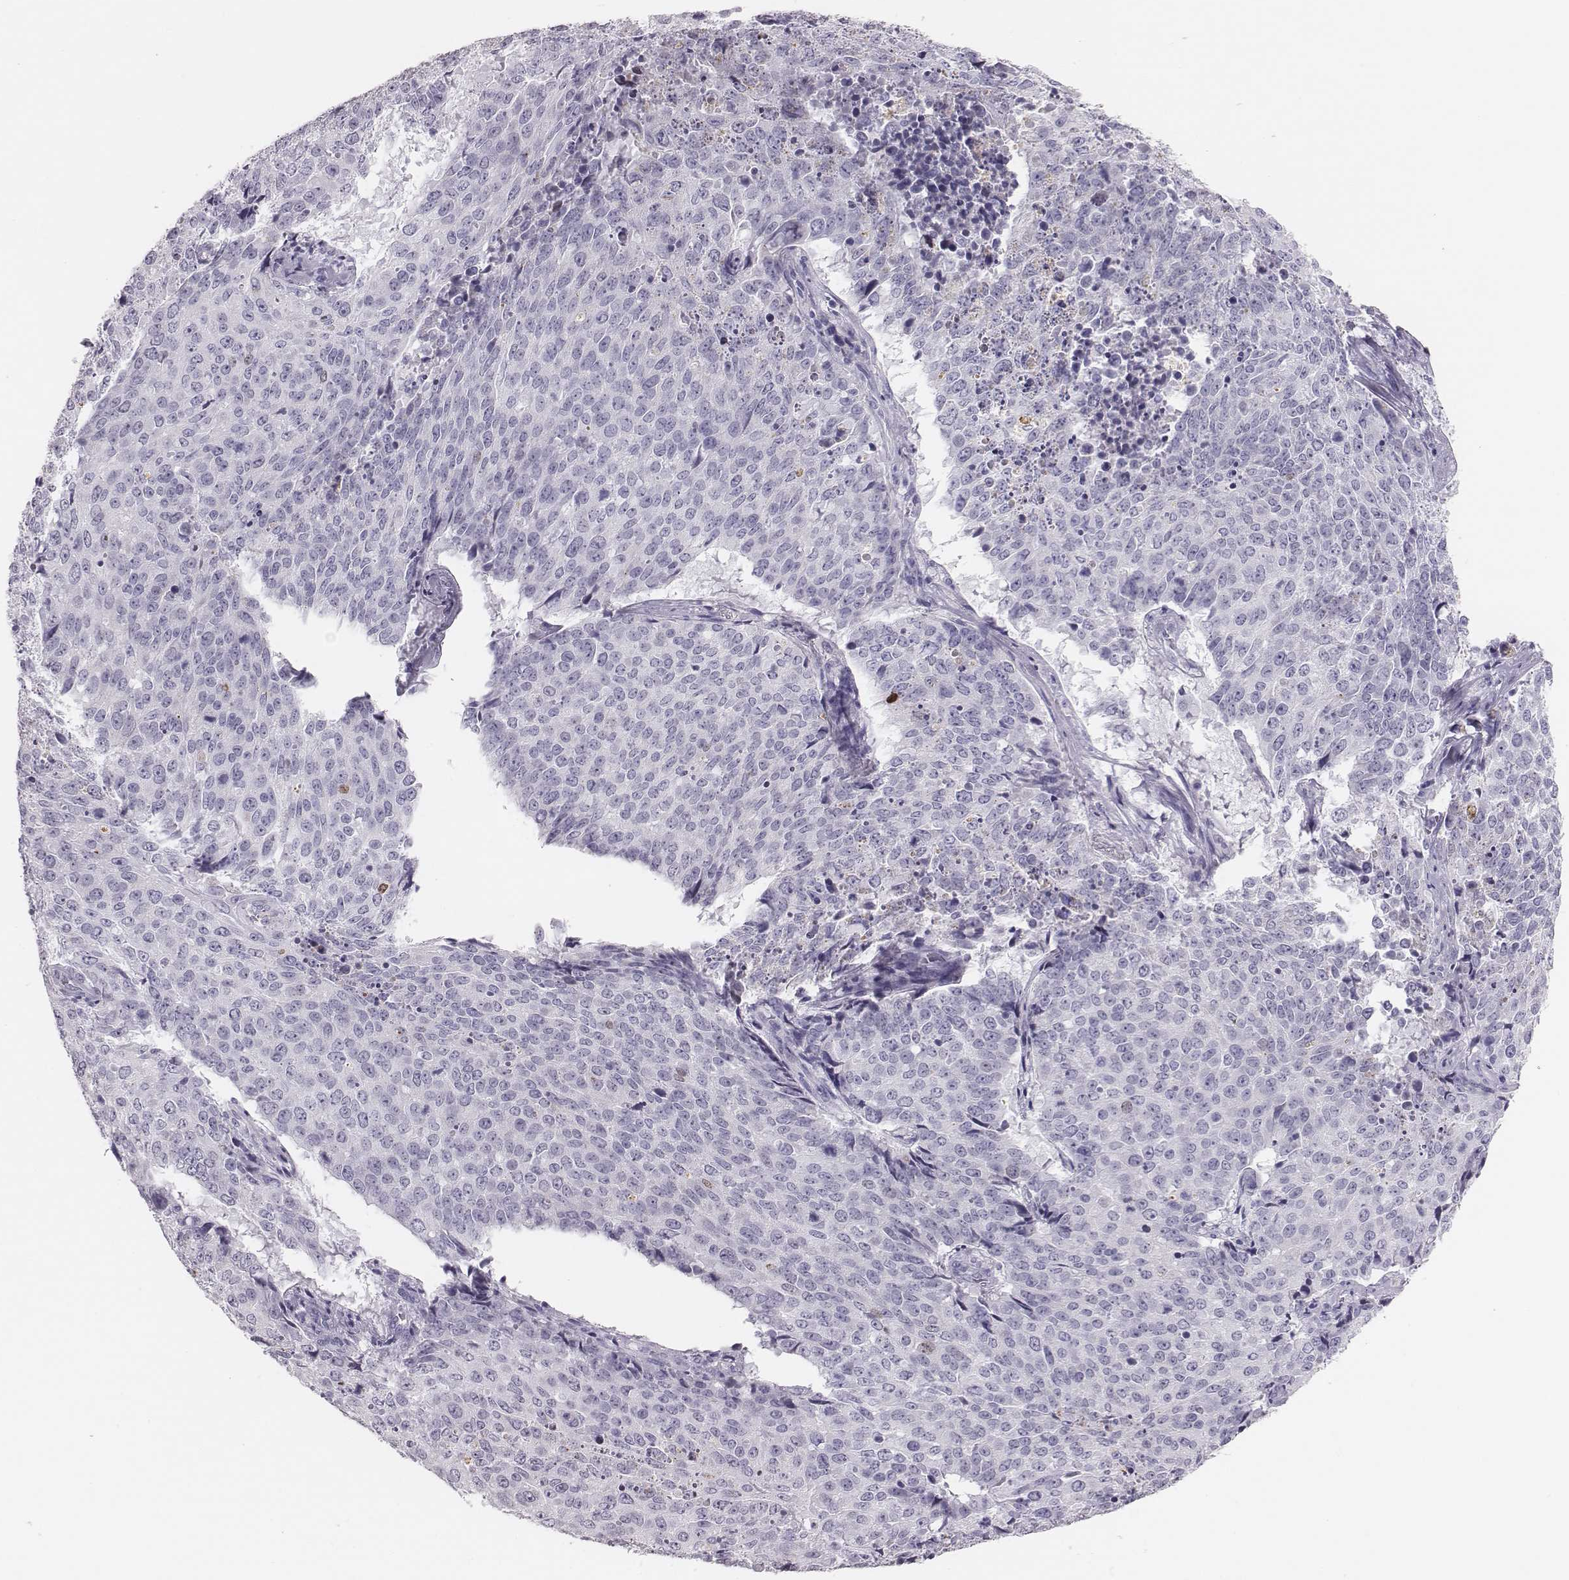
{"staining": {"intensity": "negative", "quantity": "none", "location": "none"}, "tissue": "lung cancer", "cell_type": "Tumor cells", "image_type": "cancer", "snomed": [{"axis": "morphology", "description": "Normal tissue, NOS"}, {"axis": "morphology", "description": "Squamous cell carcinoma, NOS"}, {"axis": "topography", "description": "Bronchus"}, {"axis": "topography", "description": "Lung"}], "caption": "Immunohistochemistry (IHC) photomicrograph of neoplastic tissue: squamous cell carcinoma (lung) stained with DAB displays no significant protein expression in tumor cells.", "gene": "H1-6", "patient": {"sex": "male", "age": 64}}